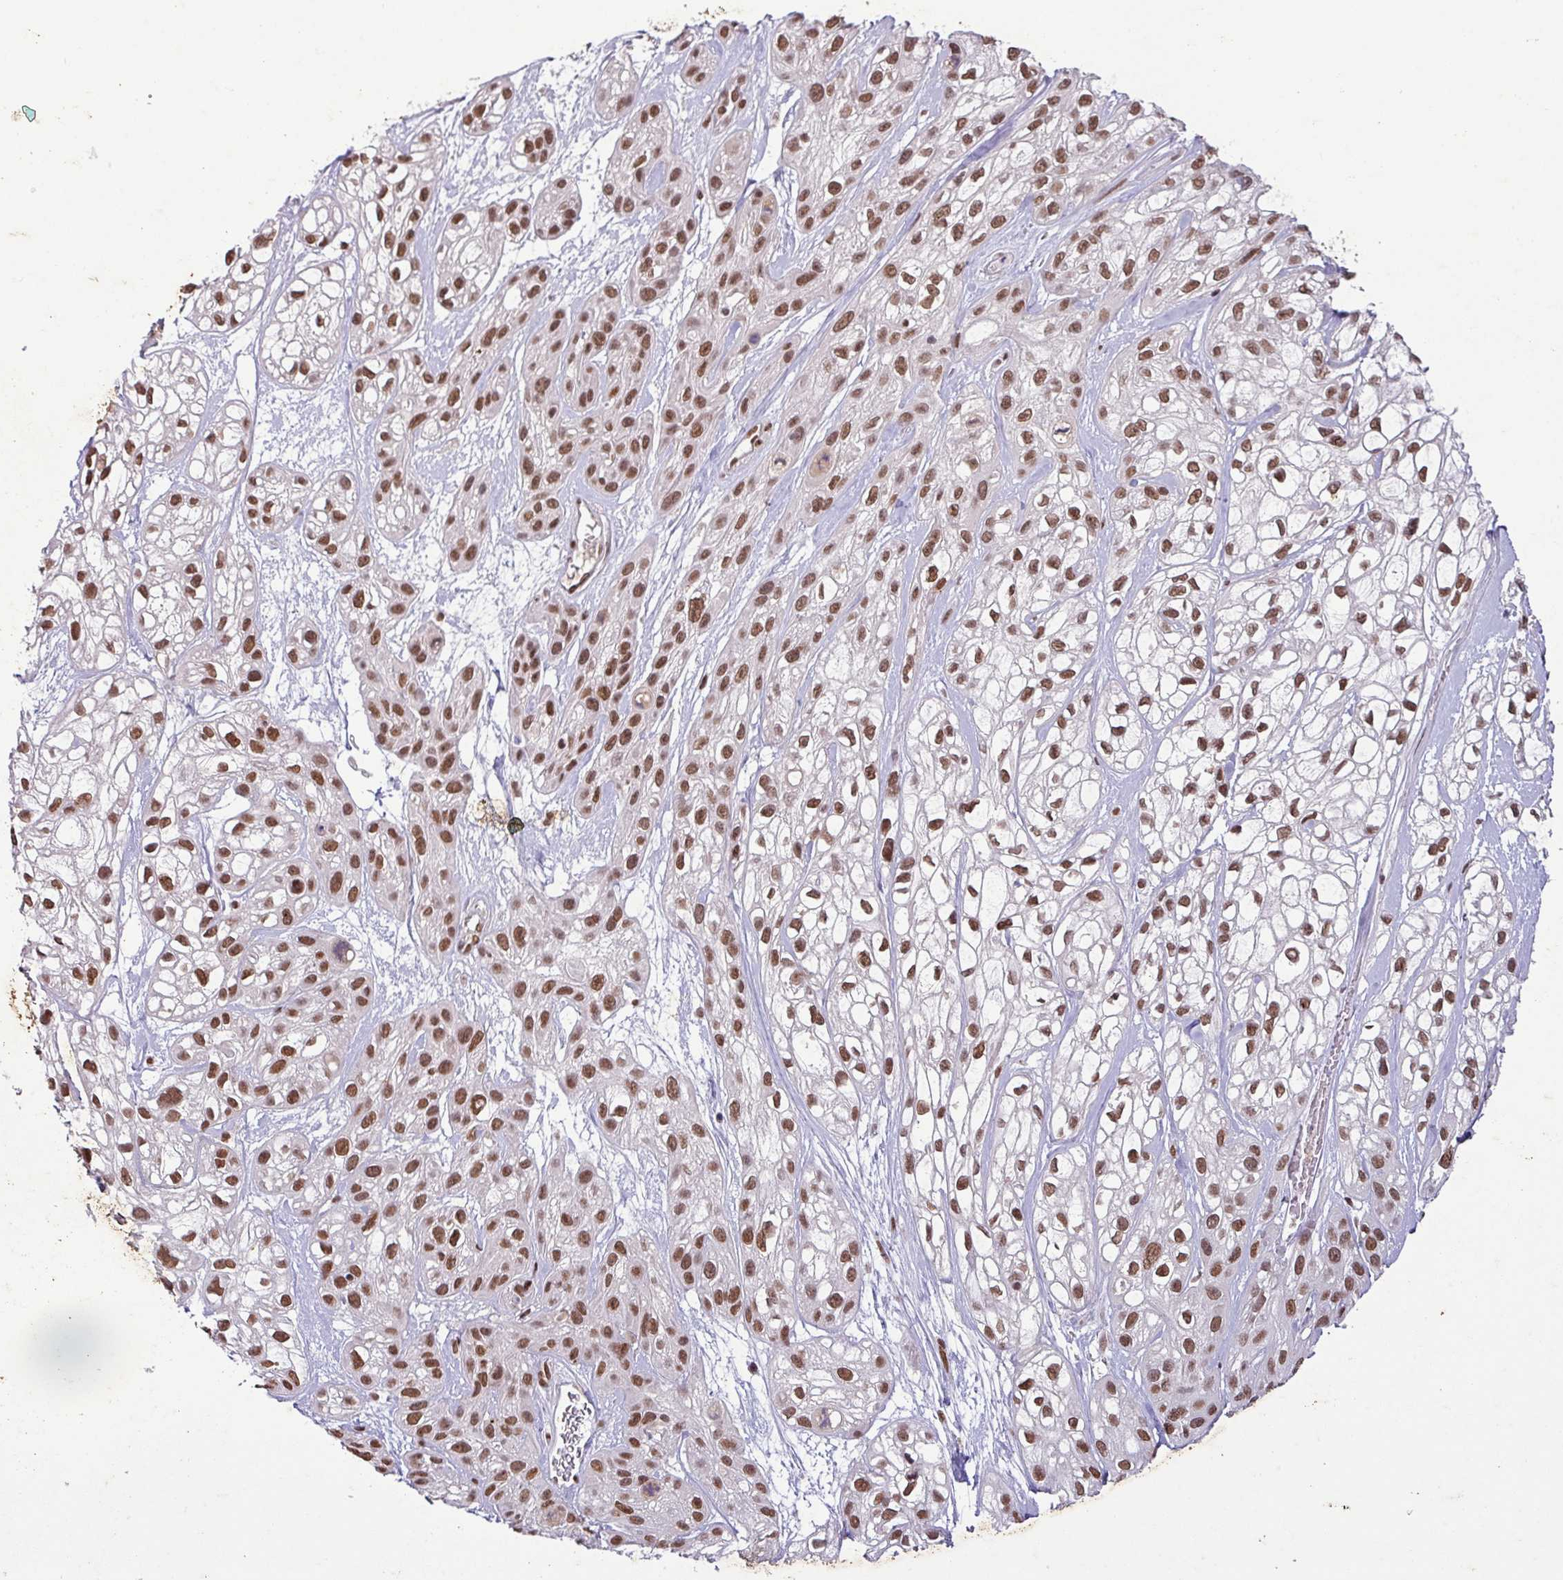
{"staining": {"intensity": "moderate", "quantity": ">75%", "location": "nuclear"}, "tissue": "skin cancer", "cell_type": "Tumor cells", "image_type": "cancer", "snomed": [{"axis": "morphology", "description": "Squamous cell carcinoma, NOS"}, {"axis": "topography", "description": "Skin"}], "caption": "Human skin cancer (squamous cell carcinoma) stained with a brown dye shows moderate nuclear positive positivity in approximately >75% of tumor cells.", "gene": "SRSF2", "patient": {"sex": "male", "age": 82}}